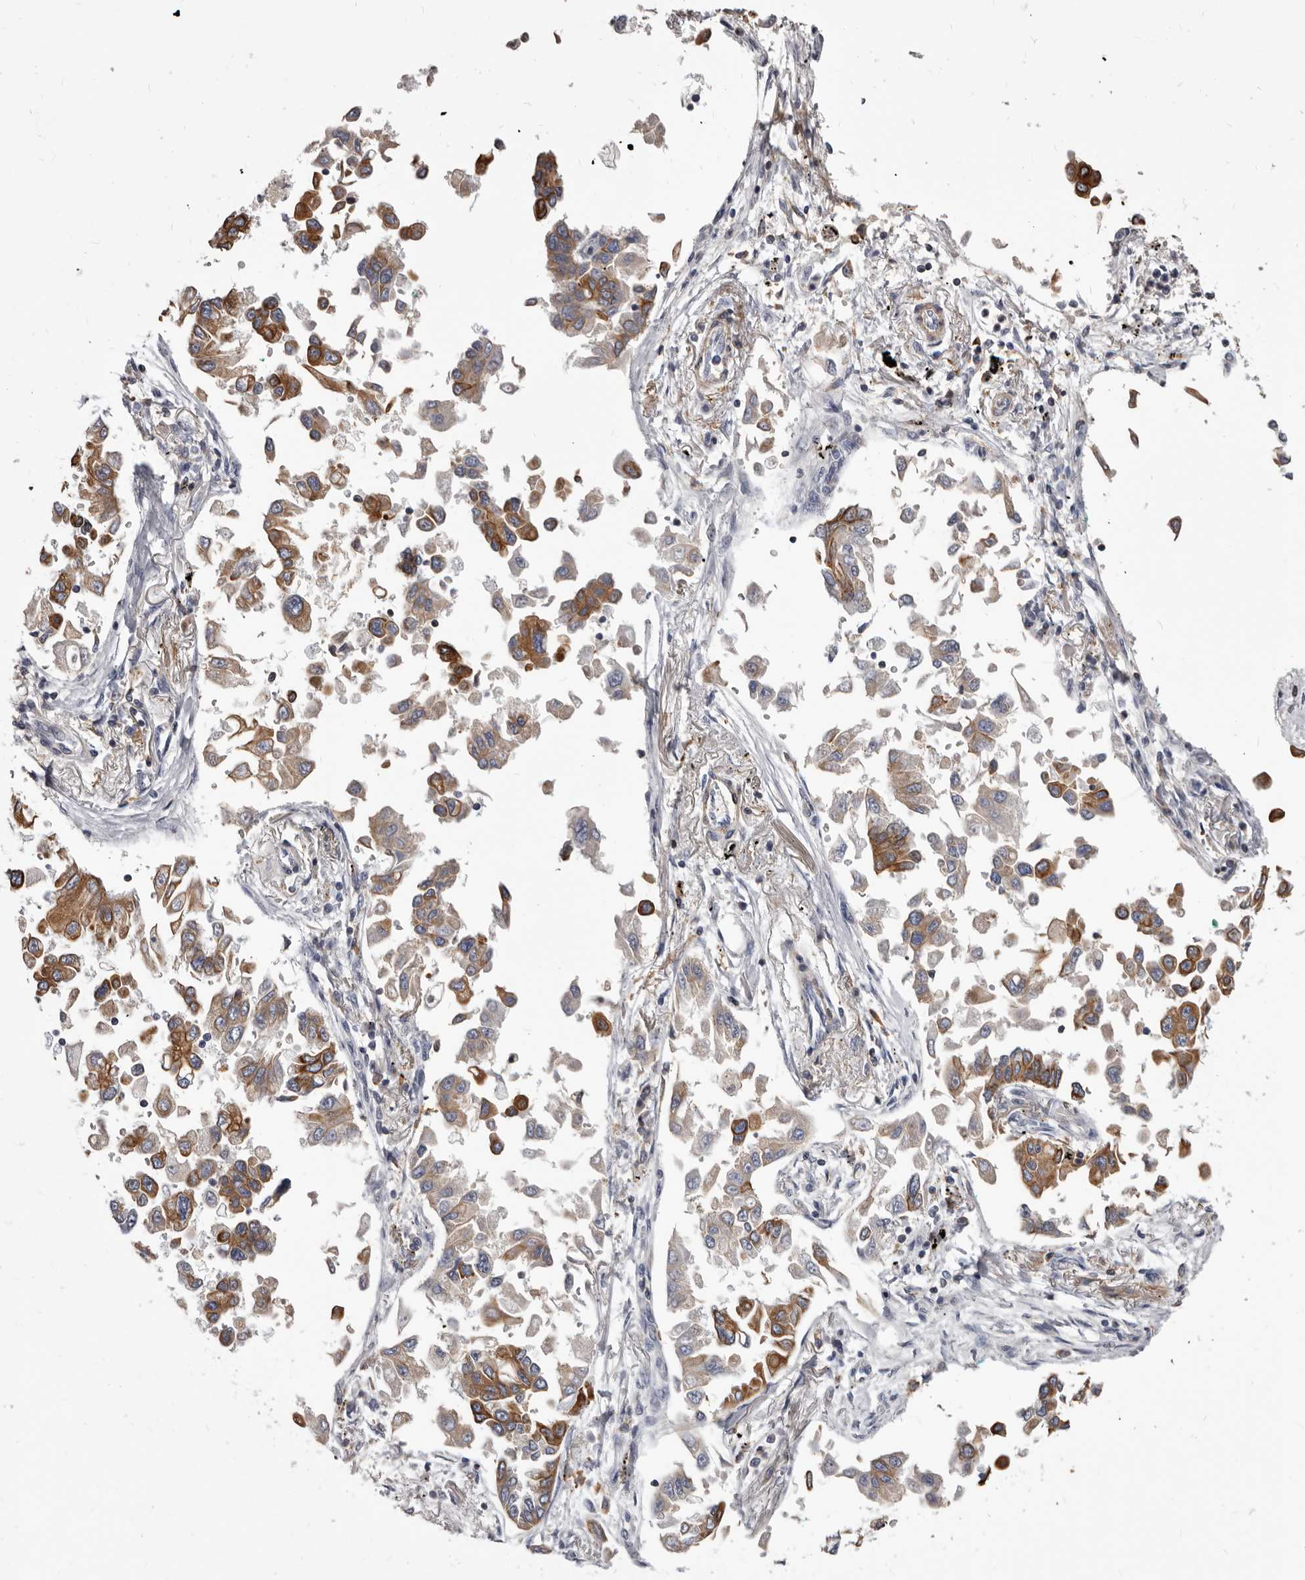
{"staining": {"intensity": "moderate", "quantity": ">75%", "location": "cytoplasmic/membranous"}, "tissue": "lung cancer", "cell_type": "Tumor cells", "image_type": "cancer", "snomed": [{"axis": "morphology", "description": "Adenocarcinoma, NOS"}, {"axis": "topography", "description": "Lung"}], "caption": "About >75% of tumor cells in lung cancer (adenocarcinoma) reveal moderate cytoplasmic/membranous protein staining as visualized by brown immunohistochemical staining.", "gene": "NIBAN1", "patient": {"sex": "female", "age": 67}}